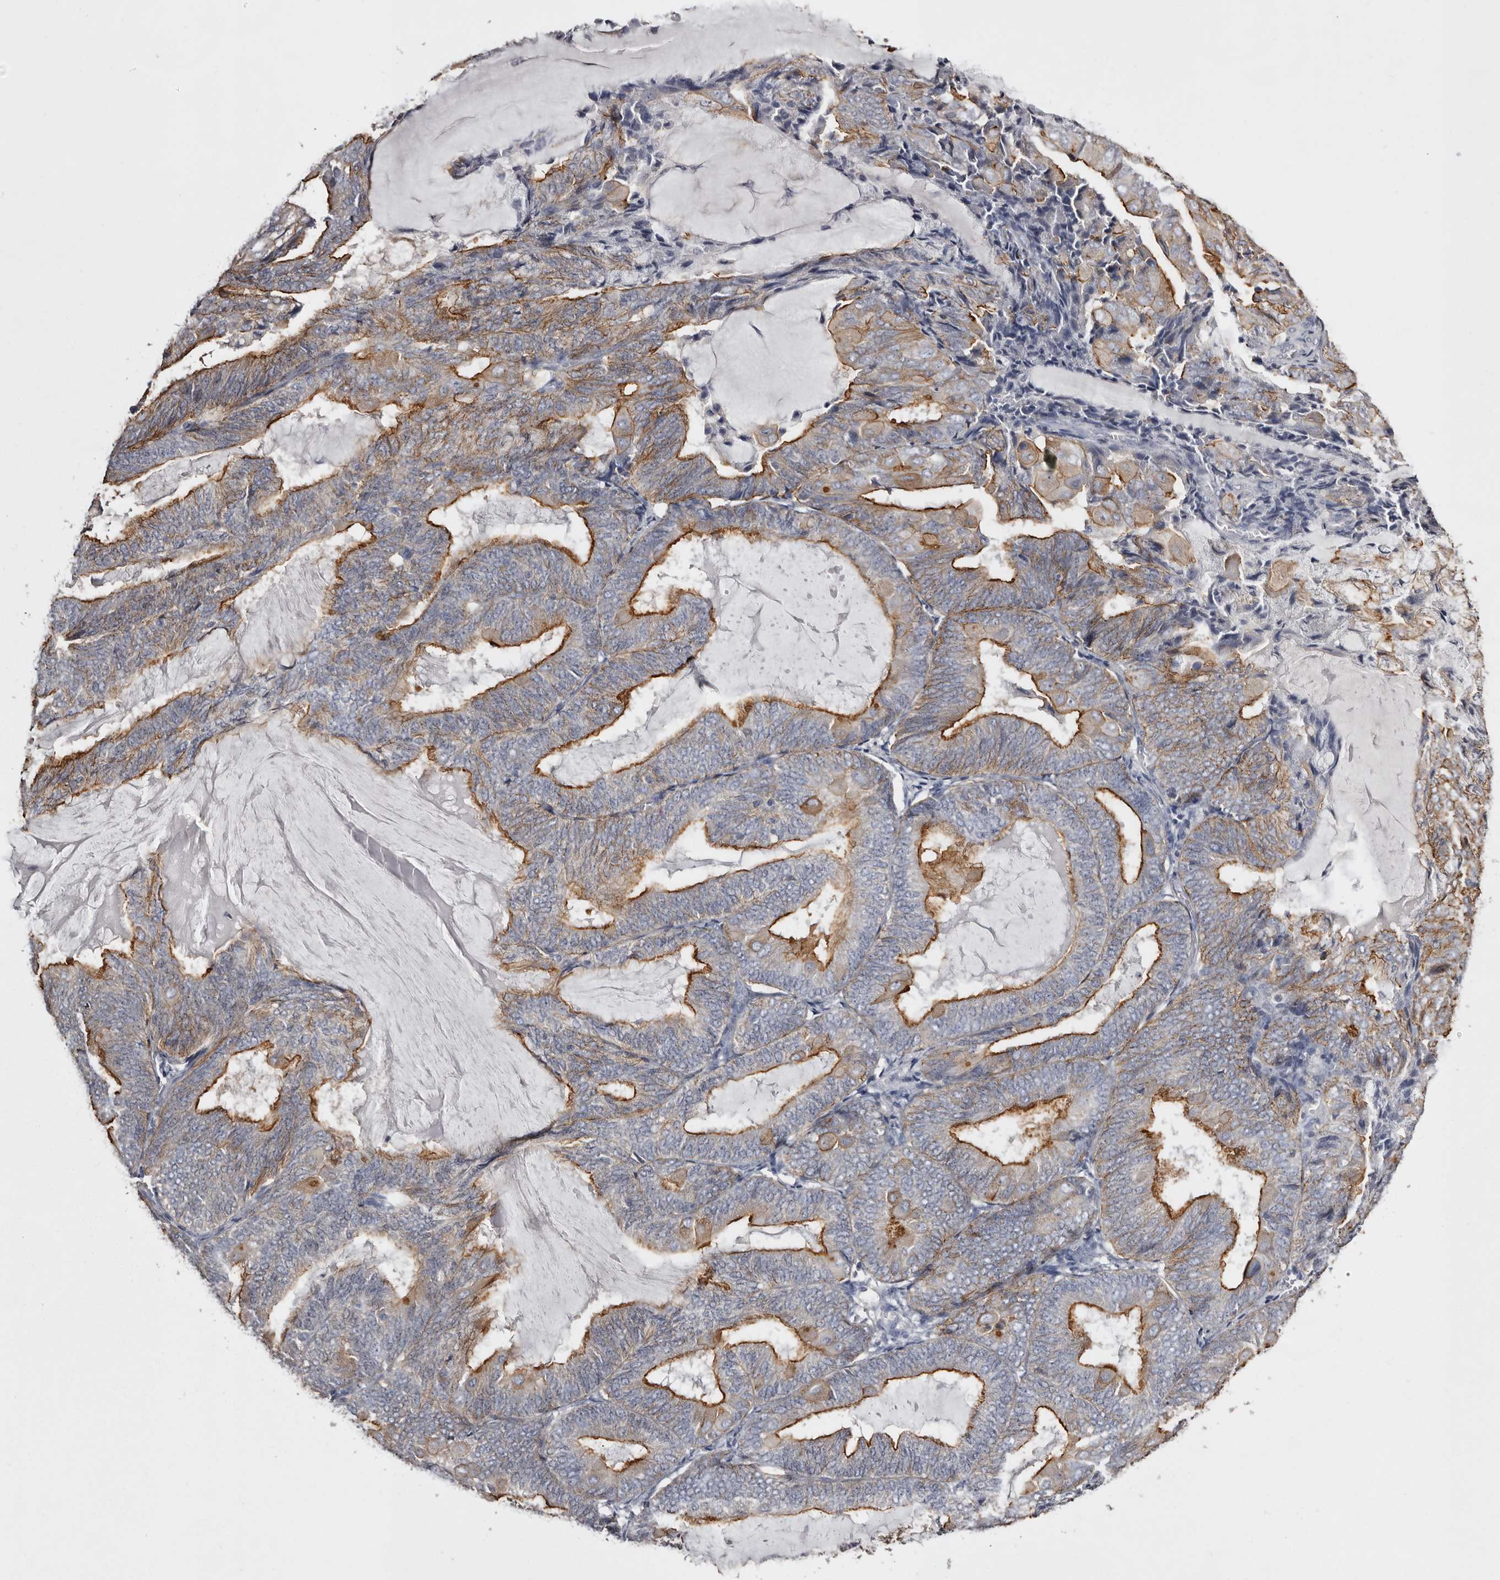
{"staining": {"intensity": "strong", "quantity": "25%-75%", "location": "cytoplasmic/membranous"}, "tissue": "endometrial cancer", "cell_type": "Tumor cells", "image_type": "cancer", "snomed": [{"axis": "morphology", "description": "Adenocarcinoma, NOS"}, {"axis": "topography", "description": "Endometrium"}], "caption": "A micrograph of endometrial cancer (adenocarcinoma) stained for a protein shows strong cytoplasmic/membranous brown staining in tumor cells.", "gene": "LAD1", "patient": {"sex": "female", "age": 81}}